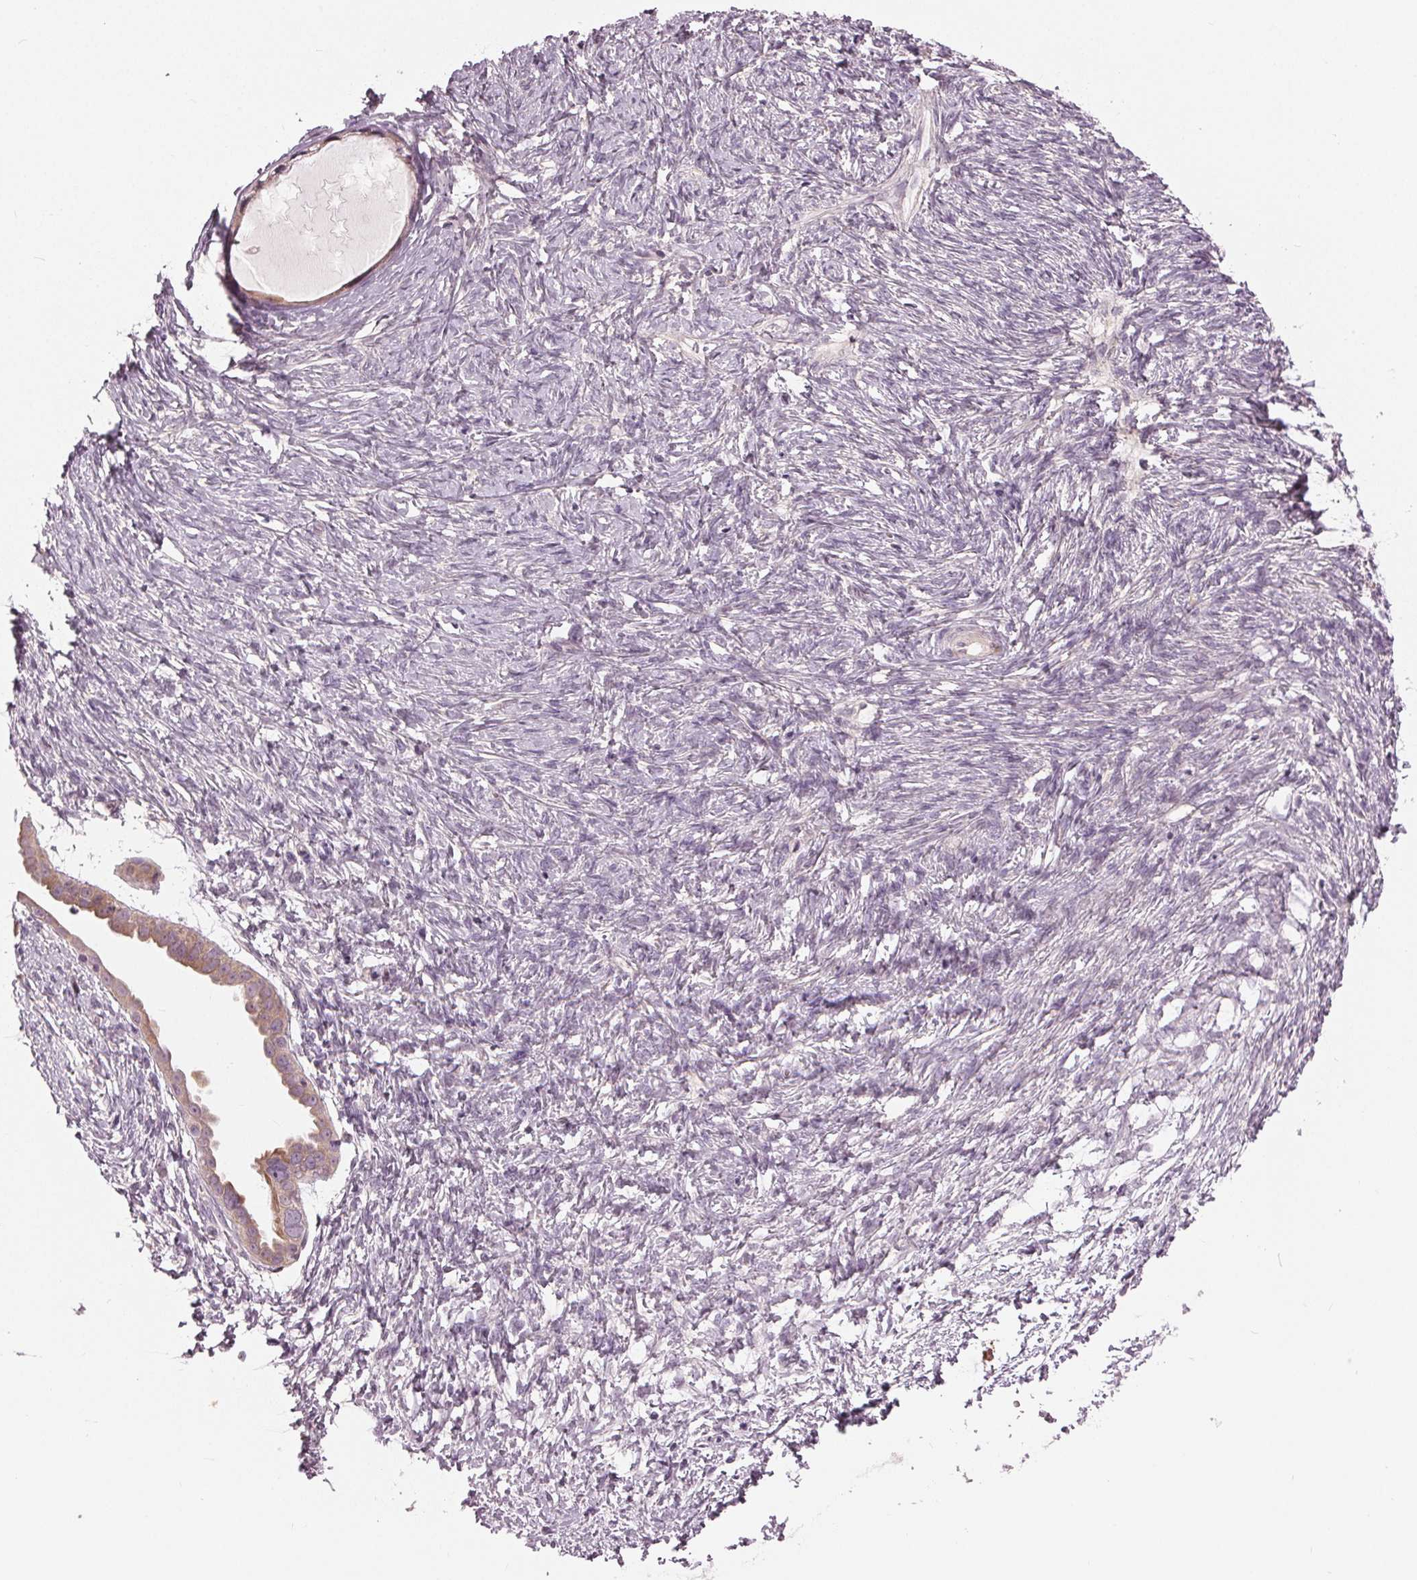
{"staining": {"intensity": "moderate", "quantity": "<25%", "location": "cytoplasmic/membranous"}, "tissue": "ovarian cancer", "cell_type": "Tumor cells", "image_type": "cancer", "snomed": [{"axis": "morphology", "description": "Cystadenocarcinoma, serous, NOS"}, {"axis": "topography", "description": "Ovary"}], "caption": "Ovarian cancer (serous cystadenocarcinoma) stained with a brown dye reveals moderate cytoplasmic/membranous positive expression in approximately <25% of tumor cells.", "gene": "ZNF605", "patient": {"sex": "female", "age": 59}}